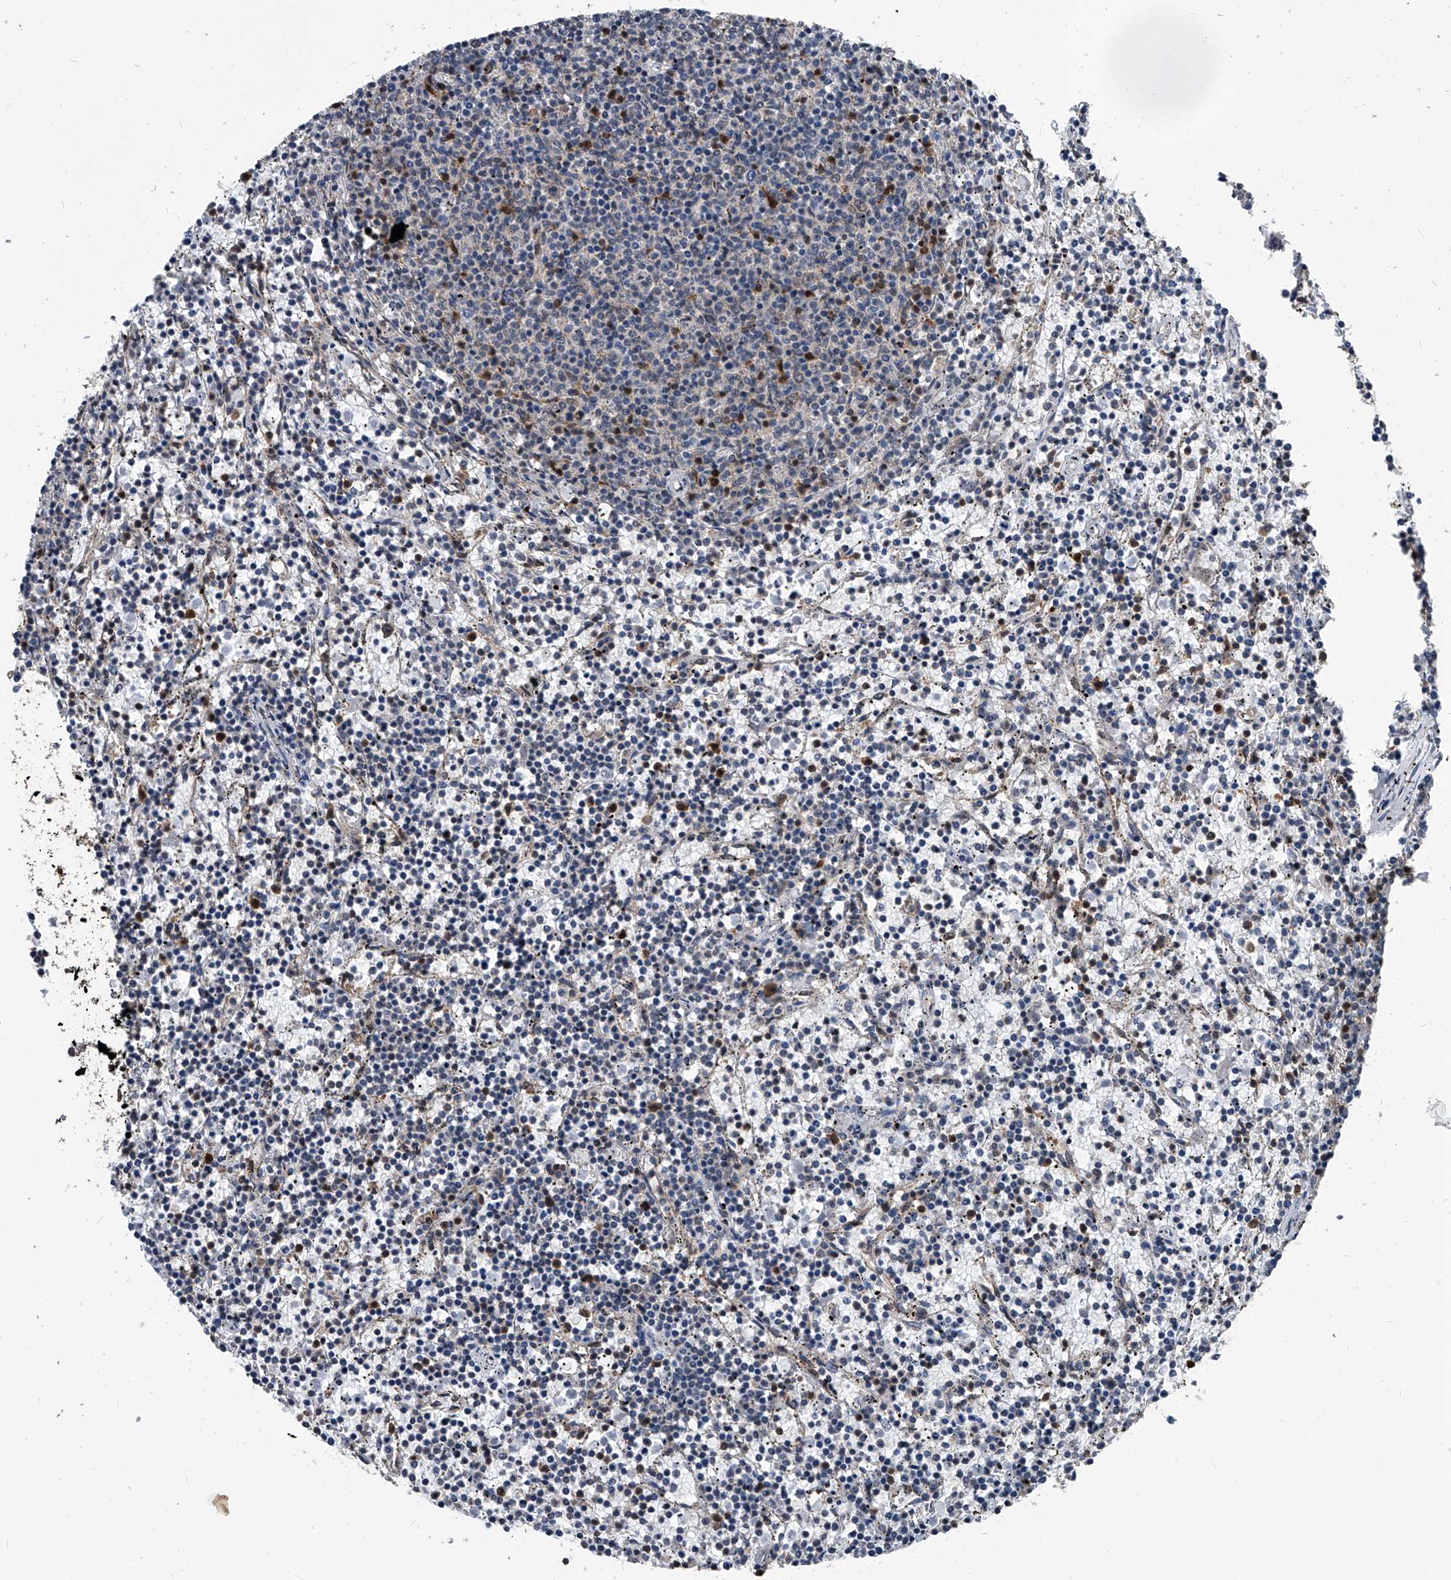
{"staining": {"intensity": "negative", "quantity": "none", "location": "none"}, "tissue": "lymphoma", "cell_type": "Tumor cells", "image_type": "cancer", "snomed": [{"axis": "morphology", "description": "Malignant lymphoma, non-Hodgkin's type, Low grade"}, {"axis": "topography", "description": "Spleen"}], "caption": "Tumor cells are negative for protein expression in human low-grade malignant lymphoma, non-Hodgkin's type.", "gene": "FKBP5", "patient": {"sex": "female", "age": 50}}